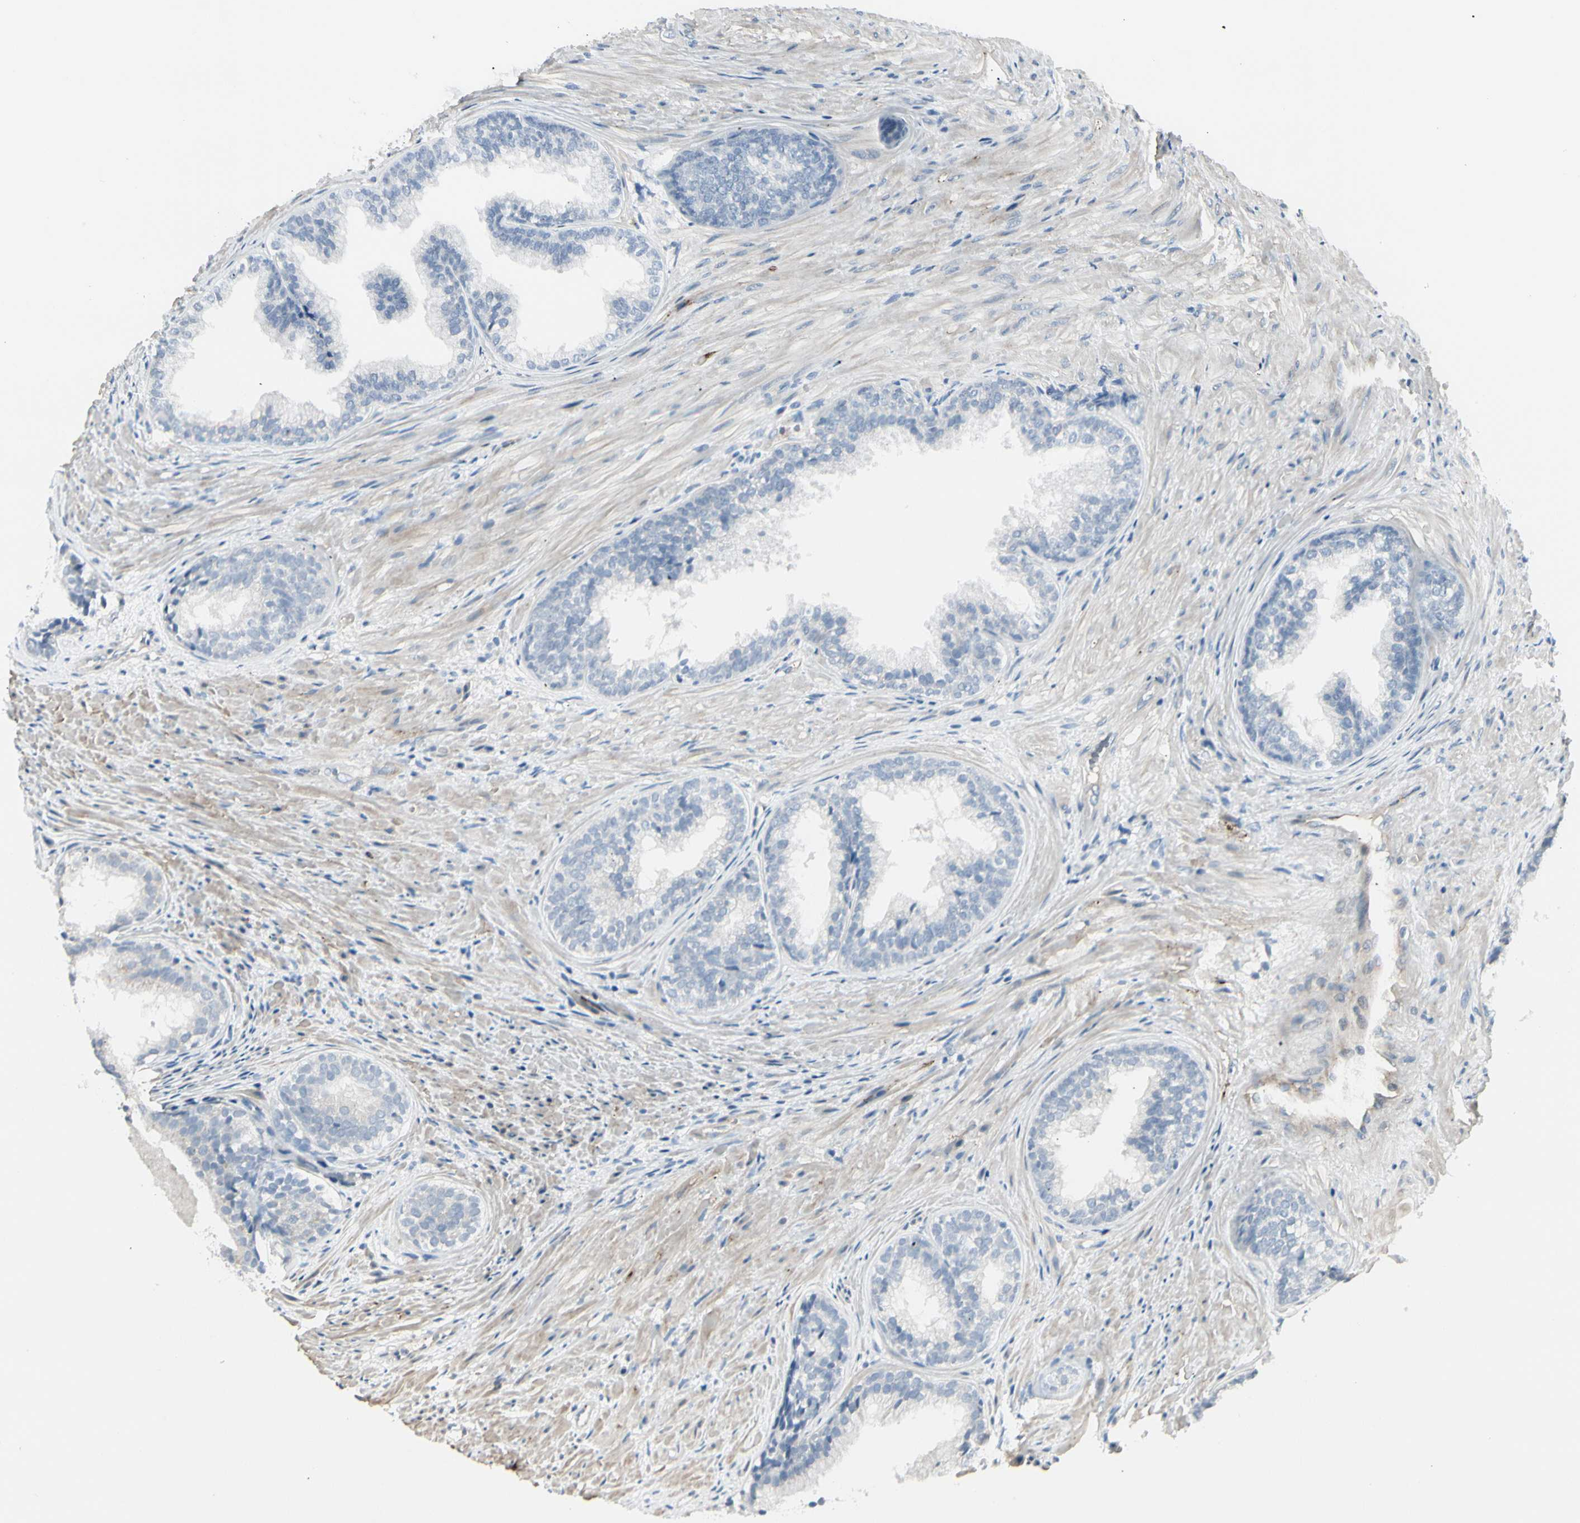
{"staining": {"intensity": "negative", "quantity": "none", "location": "none"}, "tissue": "prostate", "cell_type": "Glandular cells", "image_type": "normal", "snomed": [{"axis": "morphology", "description": "Normal tissue, NOS"}, {"axis": "topography", "description": "Prostate"}], "caption": "Immunohistochemistry (IHC) photomicrograph of benign prostate stained for a protein (brown), which displays no staining in glandular cells.", "gene": "CACNA2D1", "patient": {"sex": "male", "age": 76}}